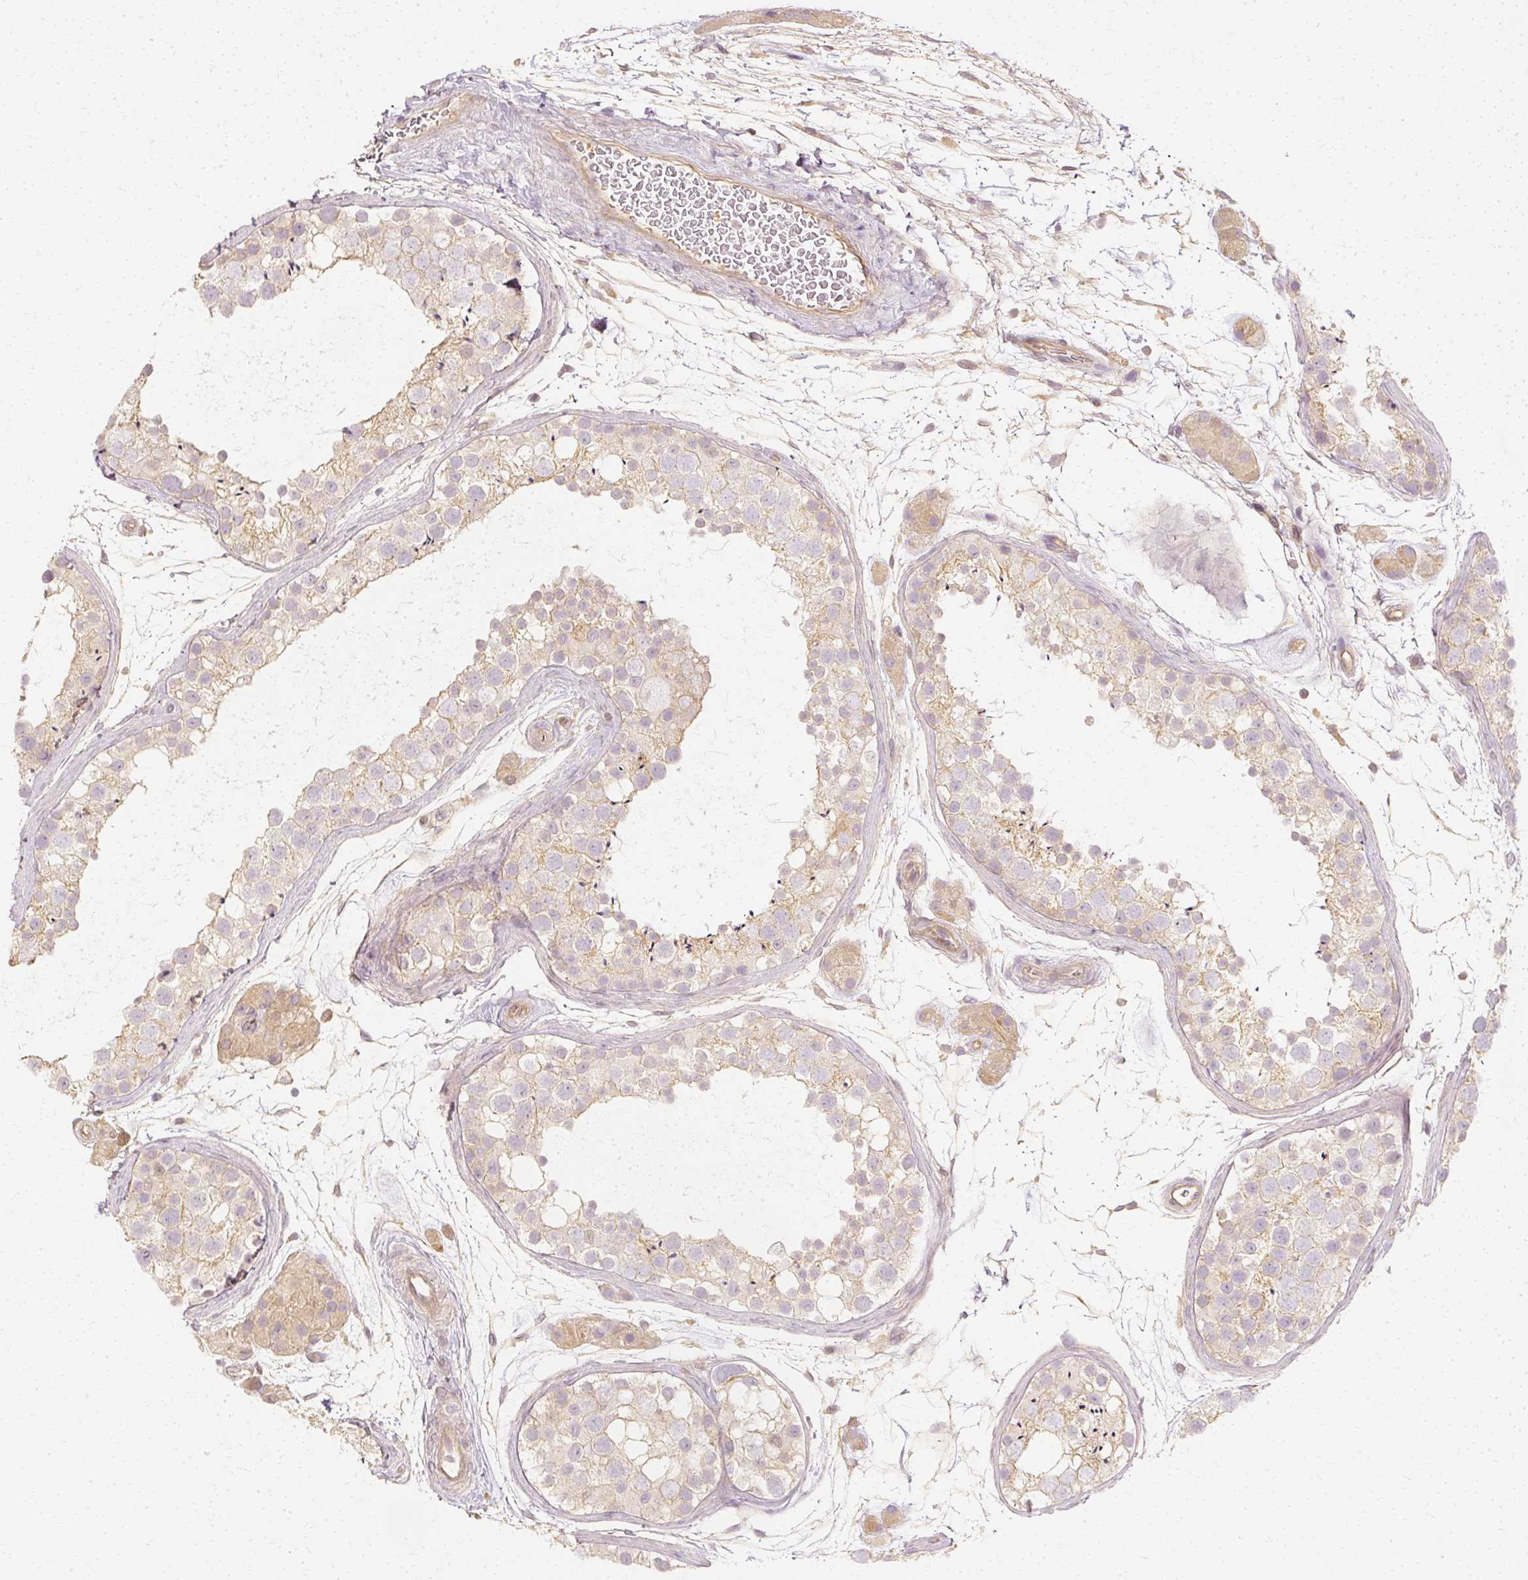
{"staining": {"intensity": "negative", "quantity": "none", "location": "none"}, "tissue": "testis", "cell_type": "Cells in seminiferous ducts", "image_type": "normal", "snomed": [{"axis": "morphology", "description": "Normal tissue, NOS"}, {"axis": "topography", "description": "Testis"}], "caption": "A high-resolution photomicrograph shows IHC staining of unremarkable testis, which reveals no significant positivity in cells in seminiferous ducts.", "gene": "GNAQ", "patient": {"sex": "male", "age": 41}}